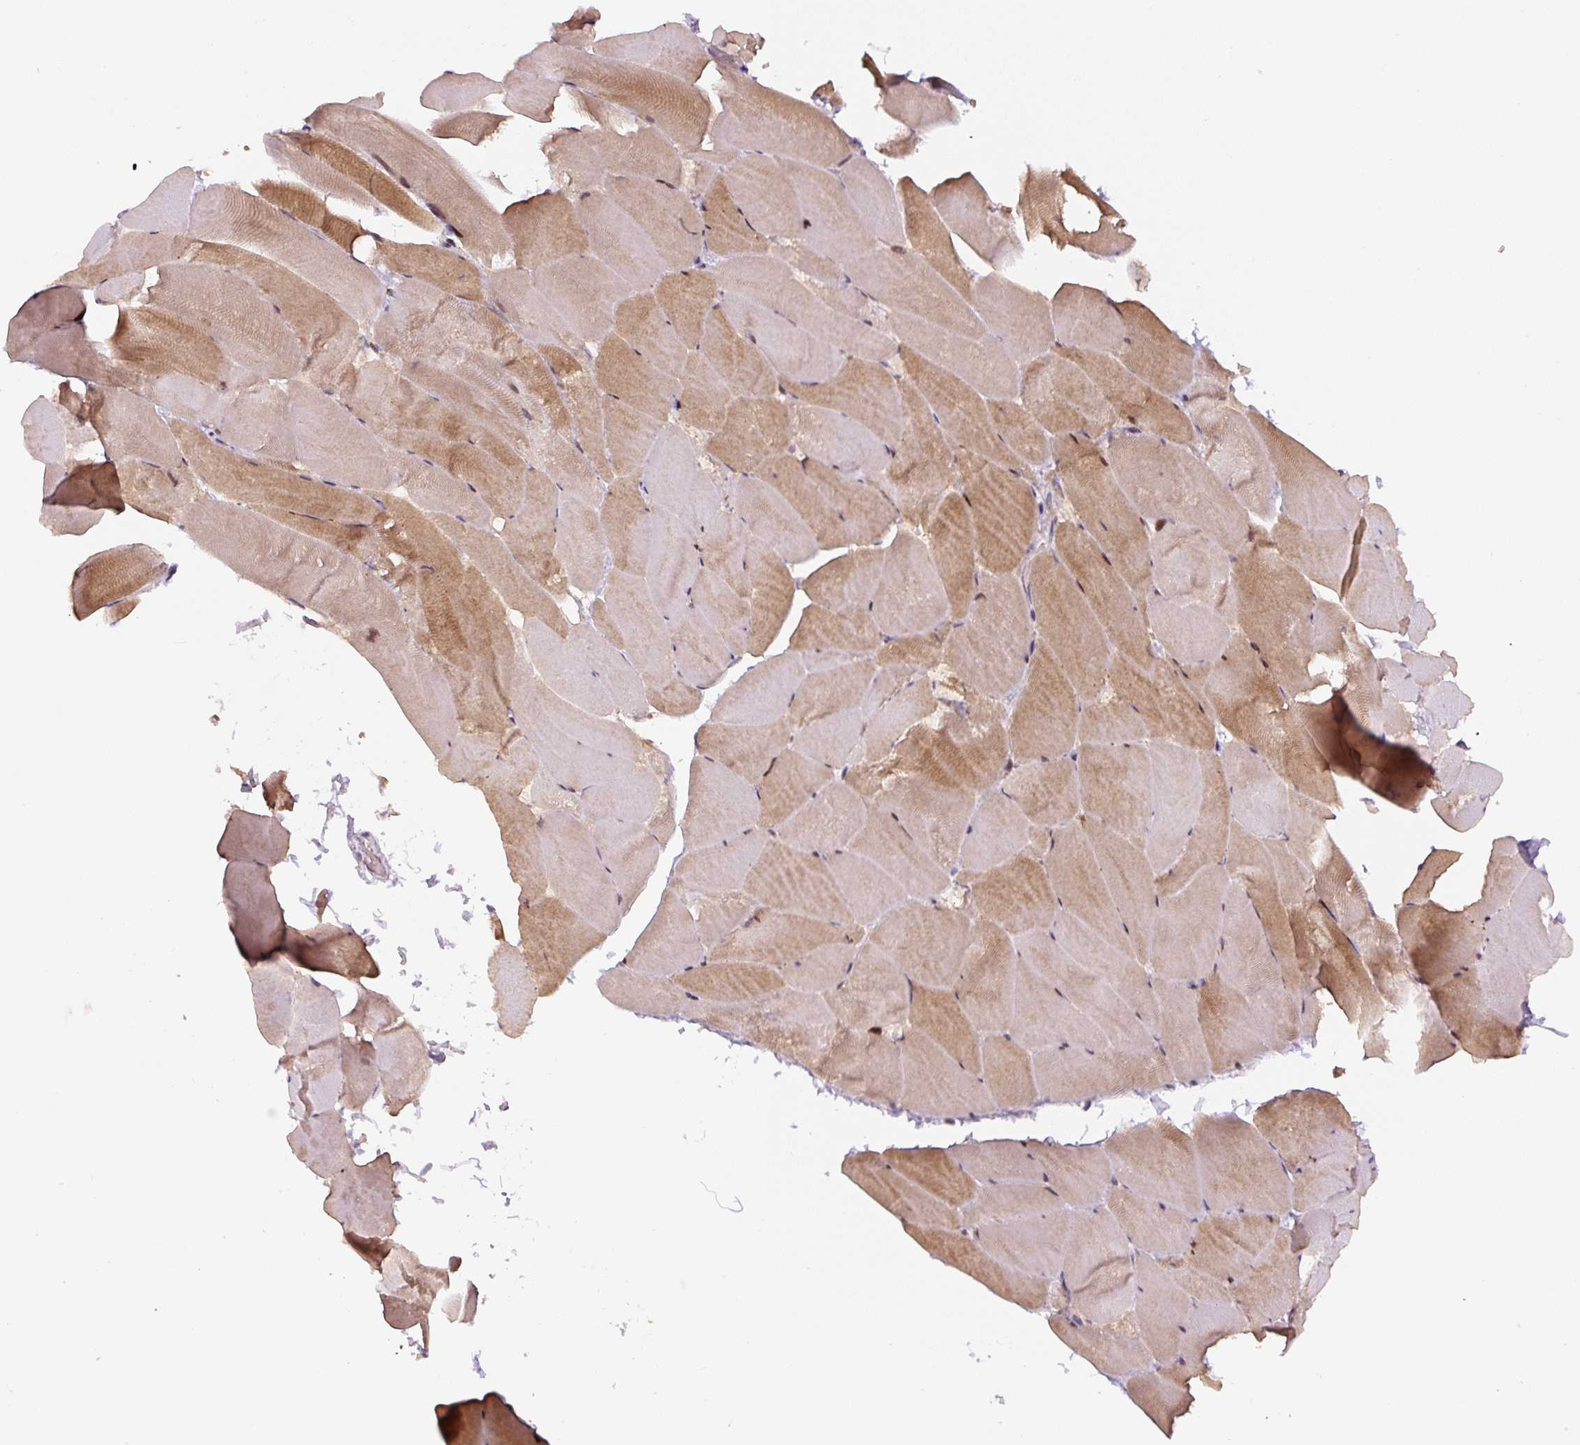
{"staining": {"intensity": "moderate", "quantity": "25%-75%", "location": "cytoplasmic/membranous"}, "tissue": "skeletal muscle", "cell_type": "Myocytes", "image_type": "normal", "snomed": [{"axis": "morphology", "description": "Normal tissue, NOS"}, {"axis": "topography", "description": "Skeletal muscle"}], "caption": "DAB (3,3'-diaminobenzidine) immunohistochemical staining of benign skeletal muscle demonstrates moderate cytoplasmic/membranous protein expression in approximately 25%-75% of myocytes.", "gene": "YIF1B", "patient": {"sex": "female", "age": 64}}